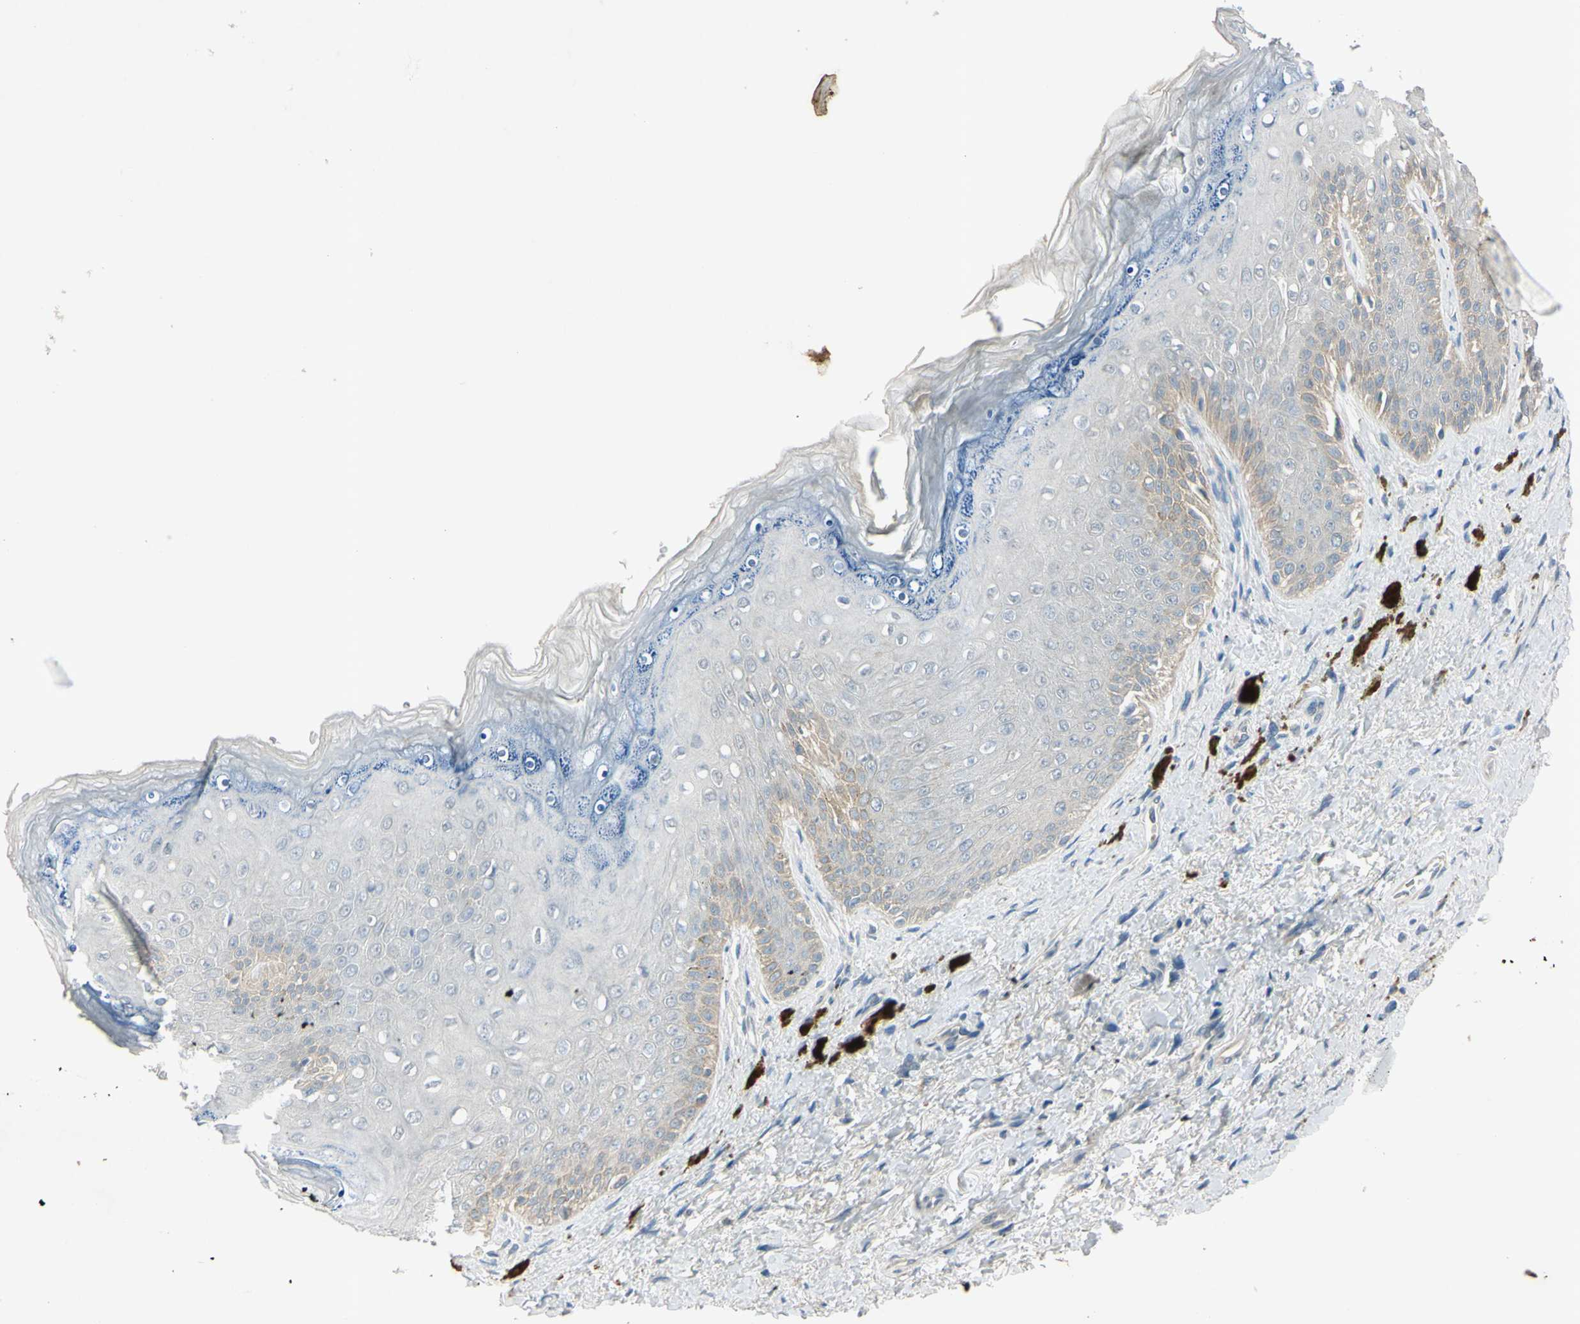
{"staining": {"intensity": "negative", "quantity": "none", "location": "none"}, "tissue": "skin", "cell_type": "Epidermal cells", "image_type": "normal", "snomed": [{"axis": "morphology", "description": "Normal tissue, NOS"}, {"axis": "topography", "description": "Anal"}], "caption": "DAB immunohistochemical staining of normal human skin demonstrates no significant positivity in epidermal cells. (Brightfield microscopy of DAB (3,3'-diaminobenzidine) IHC at high magnification).", "gene": "AATK", "patient": {"sex": "female", "age": 46}}